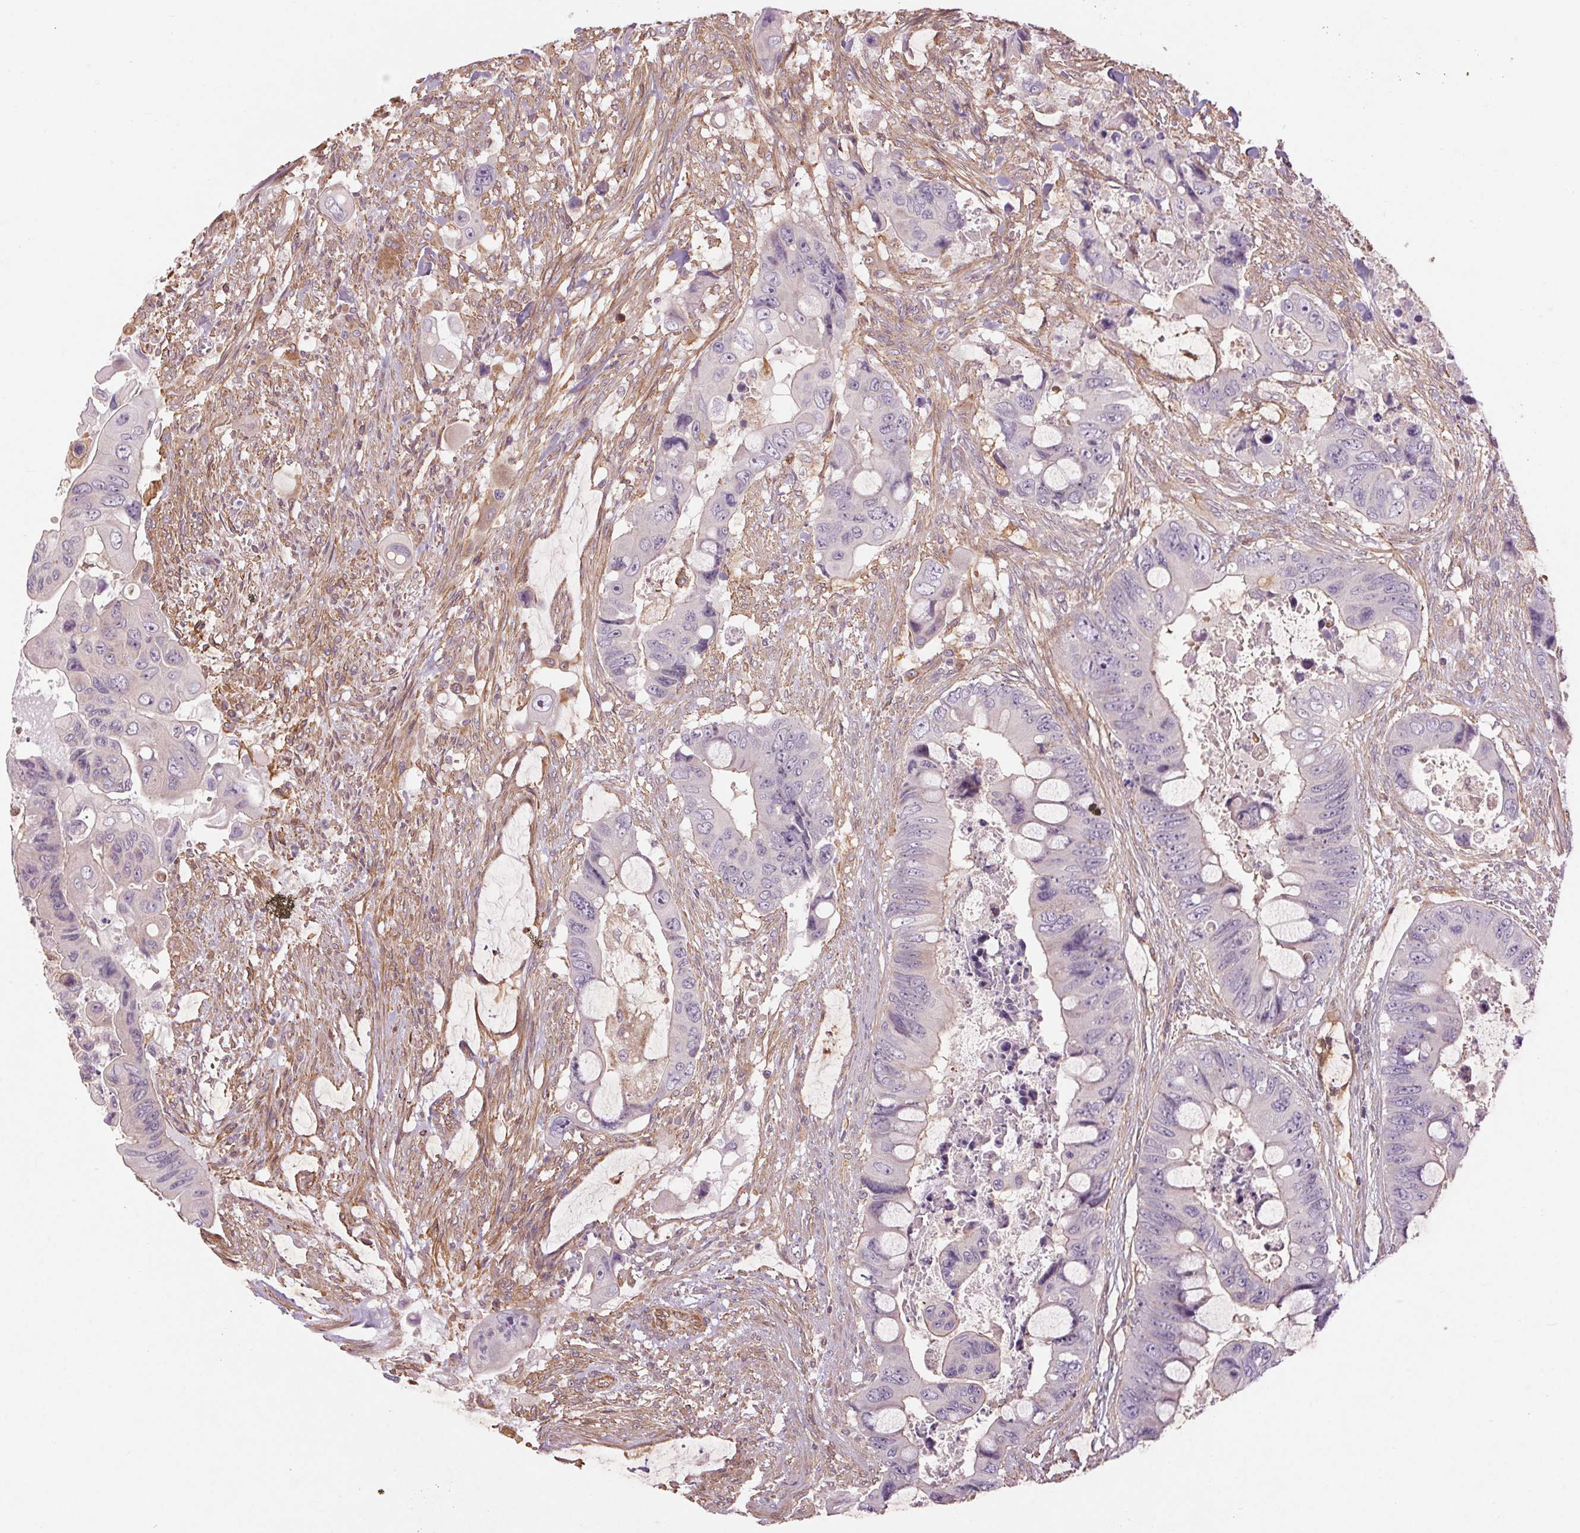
{"staining": {"intensity": "negative", "quantity": "none", "location": "none"}, "tissue": "colorectal cancer", "cell_type": "Tumor cells", "image_type": "cancer", "snomed": [{"axis": "morphology", "description": "Adenocarcinoma, NOS"}, {"axis": "topography", "description": "Rectum"}], "caption": "A high-resolution image shows IHC staining of colorectal adenocarcinoma, which shows no significant staining in tumor cells.", "gene": "CCSER1", "patient": {"sex": "male", "age": 63}}